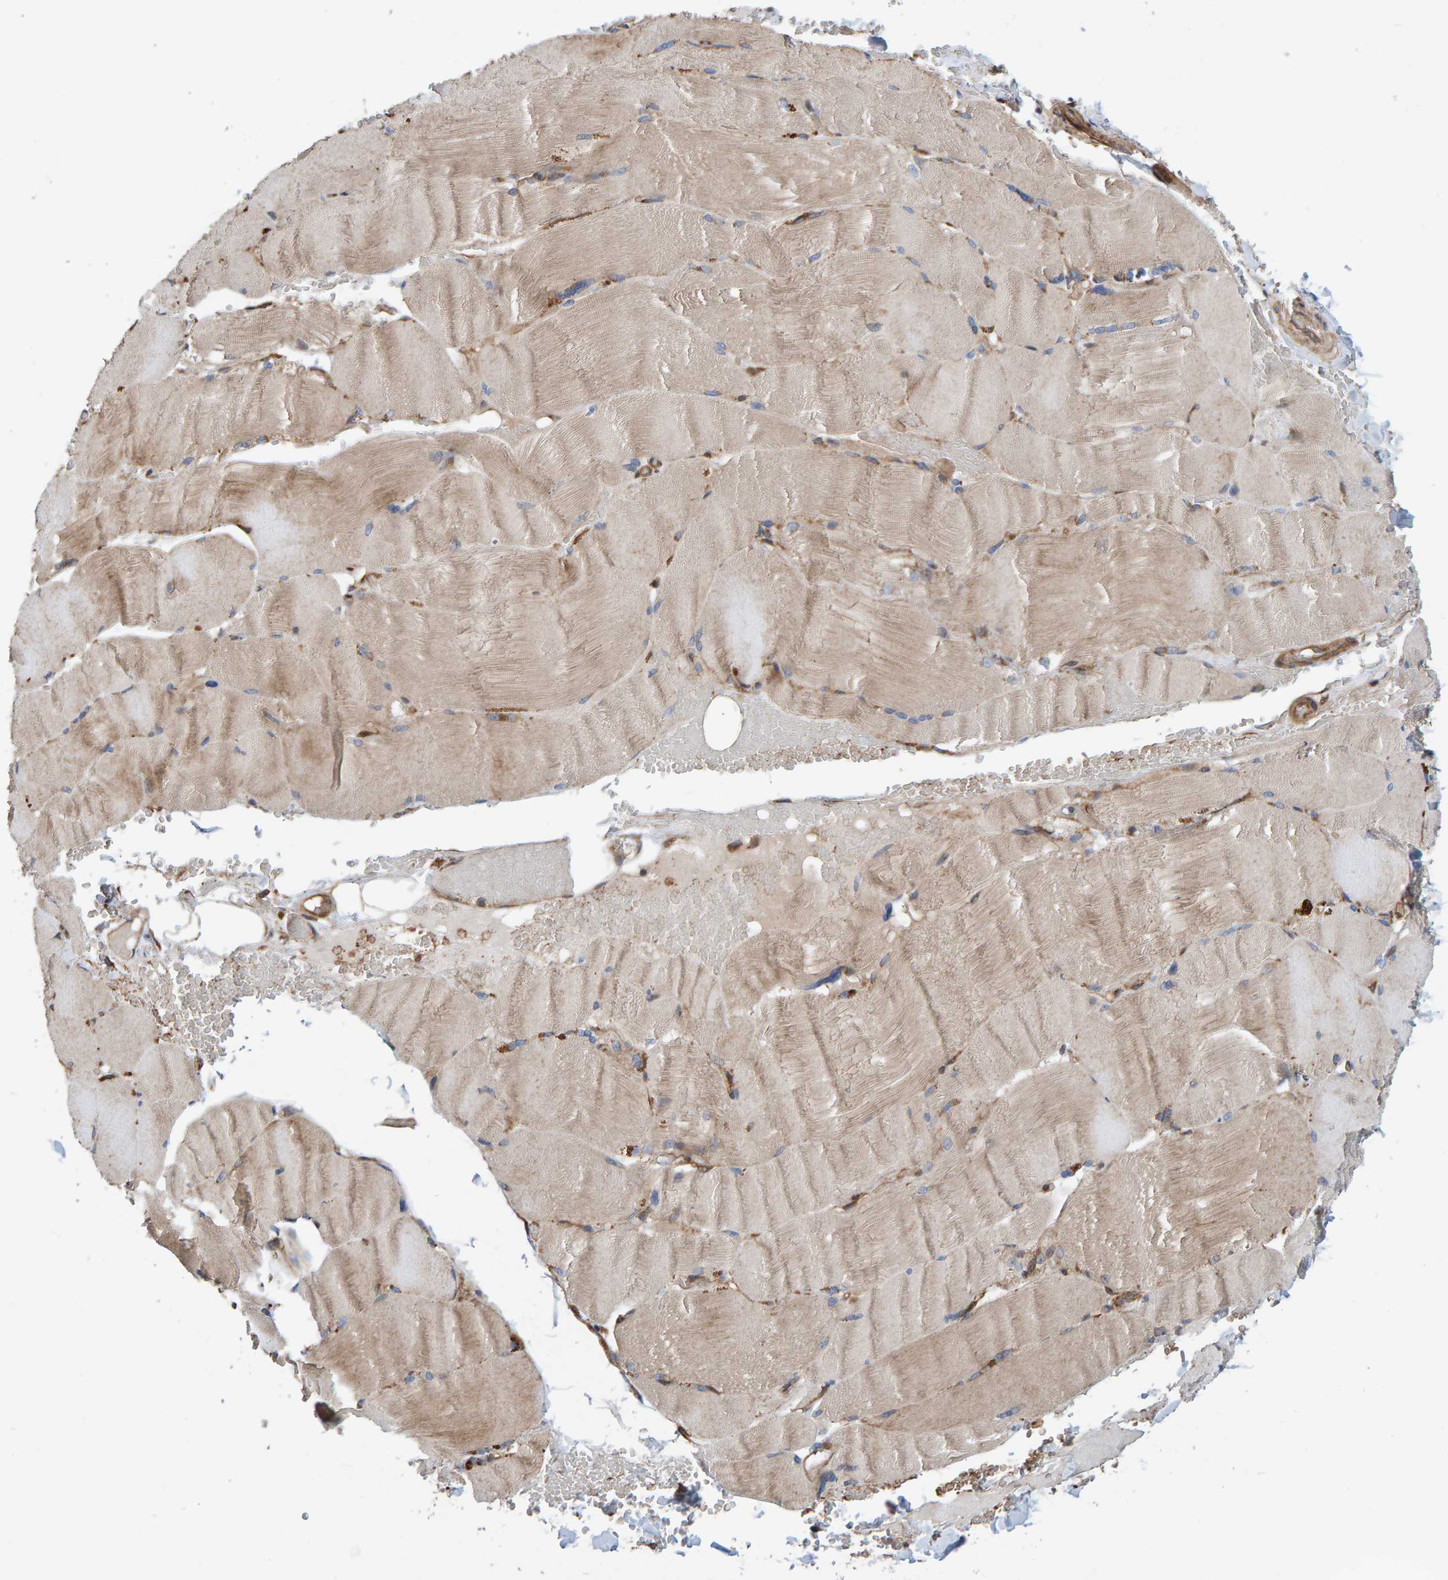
{"staining": {"intensity": "weak", "quantity": ">75%", "location": "cytoplasmic/membranous"}, "tissue": "skeletal muscle", "cell_type": "Myocytes", "image_type": "normal", "snomed": [{"axis": "morphology", "description": "Normal tissue, NOS"}, {"axis": "topography", "description": "Skin"}, {"axis": "topography", "description": "Skeletal muscle"}], "caption": "This image shows normal skeletal muscle stained with IHC to label a protein in brown. The cytoplasmic/membranous of myocytes show weak positivity for the protein. Nuclei are counter-stained blue.", "gene": "KIAA0753", "patient": {"sex": "male", "age": 83}}